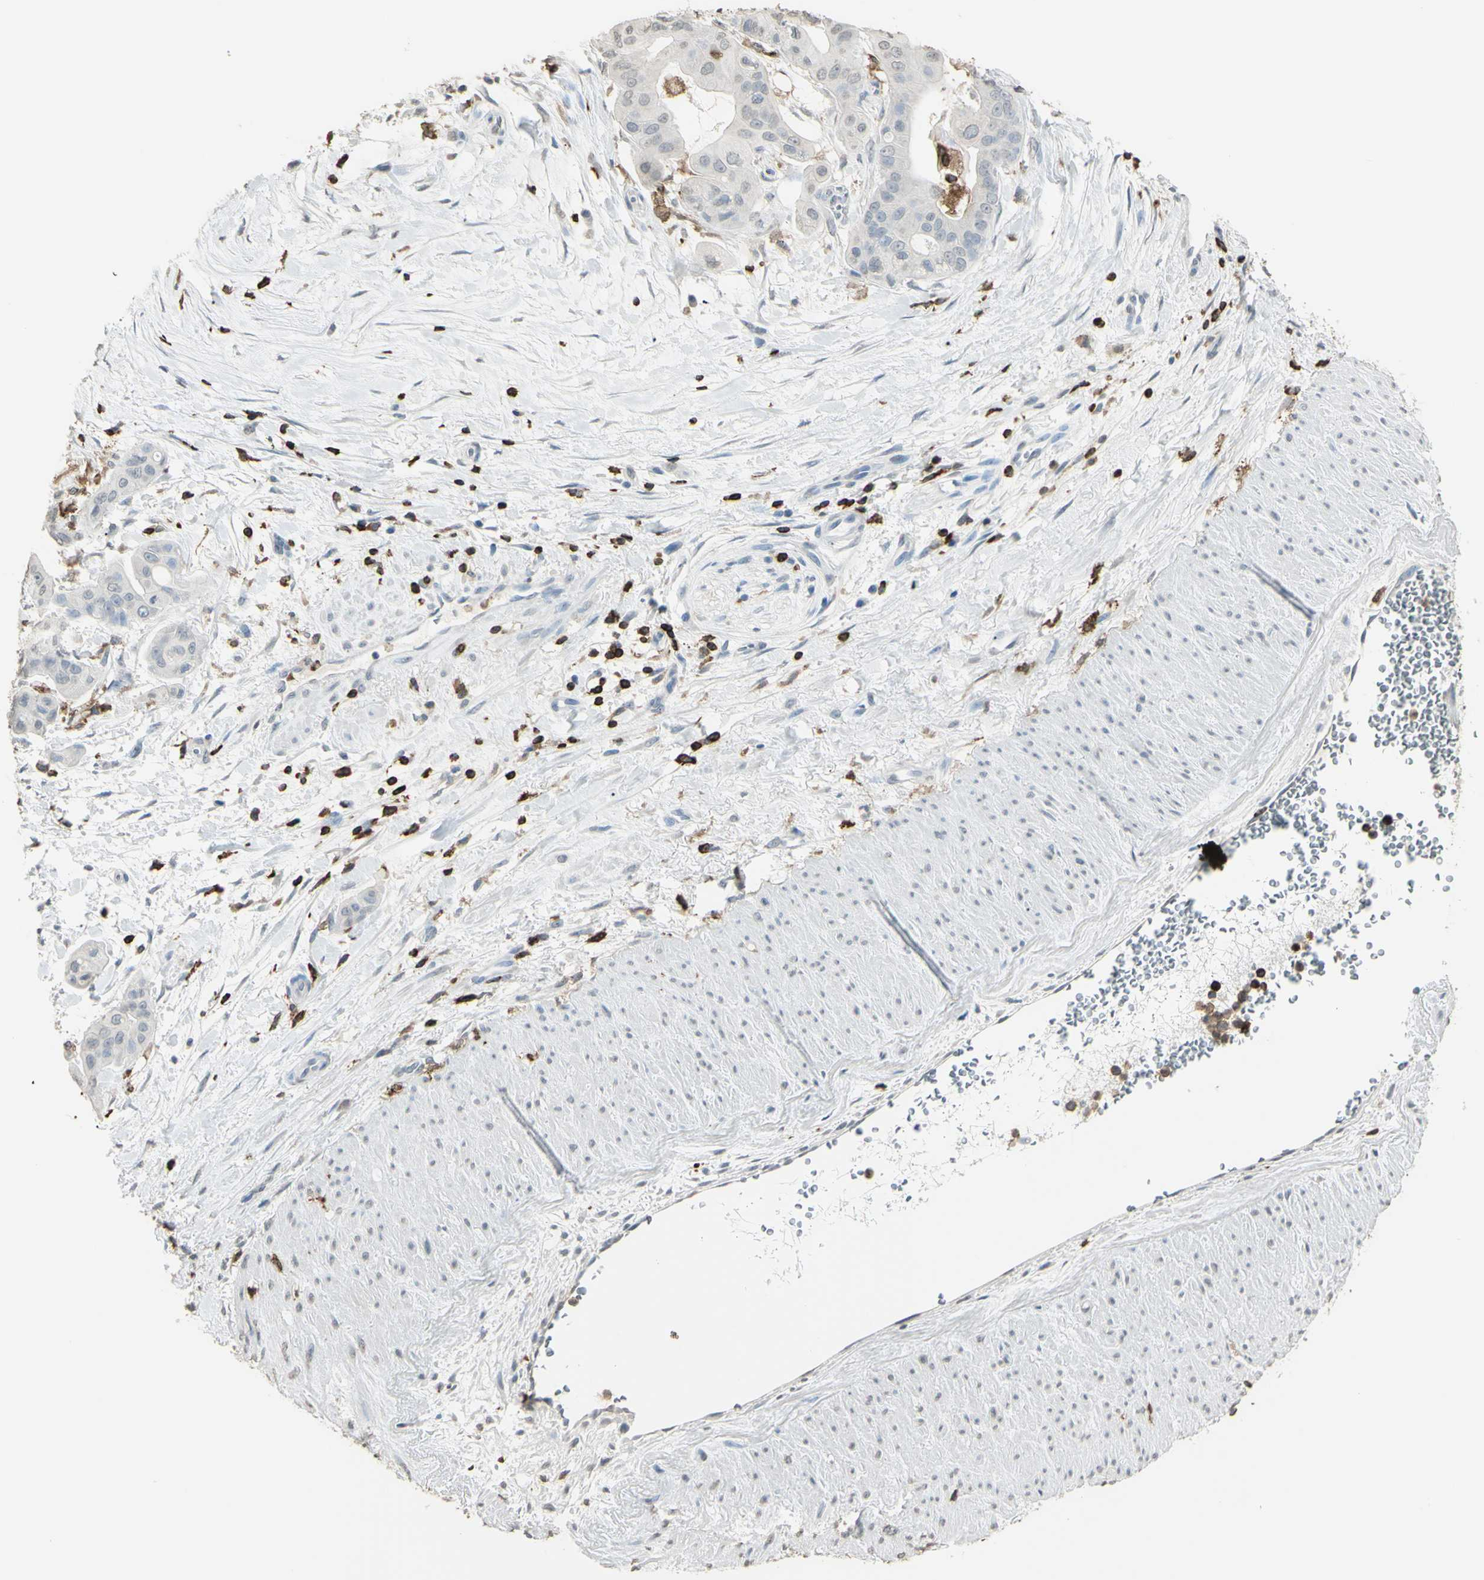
{"staining": {"intensity": "negative", "quantity": "none", "location": "none"}, "tissue": "pancreatic cancer", "cell_type": "Tumor cells", "image_type": "cancer", "snomed": [{"axis": "morphology", "description": "Adenocarcinoma, NOS"}, {"axis": "topography", "description": "Pancreas"}], "caption": "Pancreatic cancer stained for a protein using immunohistochemistry shows no expression tumor cells.", "gene": "PSTPIP1", "patient": {"sex": "female", "age": 75}}